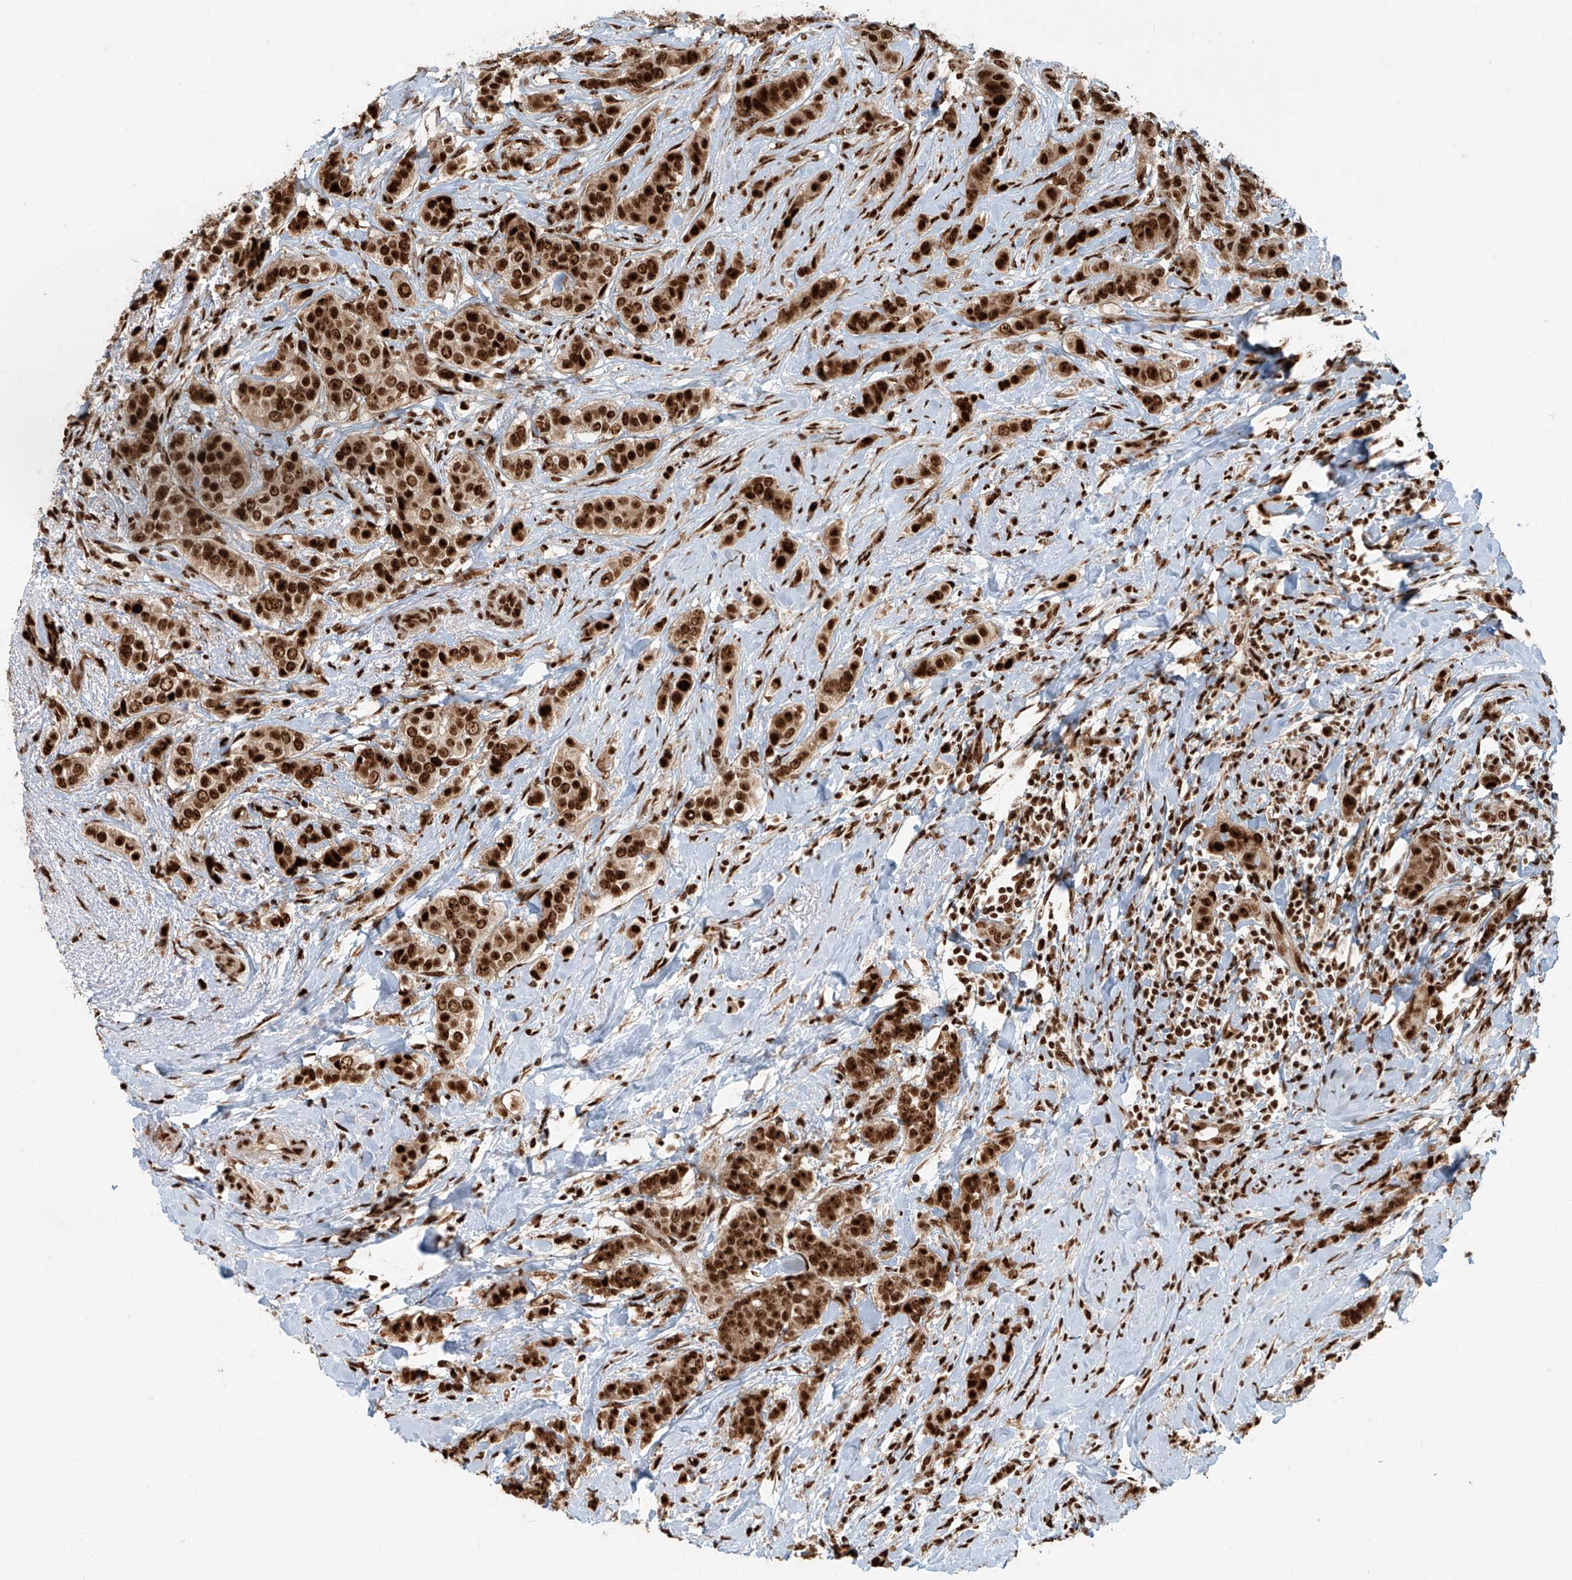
{"staining": {"intensity": "strong", "quantity": ">75%", "location": "nuclear"}, "tissue": "breast cancer", "cell_type": "Tumor cells", "image_type": "cancer", "snomed": [{"axis": "morphology", "description": "Lobular carcinoma"}, {"axis": "topography", "description": "Breast"}], "caption": "This photomicrograph shows immunohistochemistry staining of breast cancer, with high strong nuclear positivity in approximately >75% of tumor cells.", "gene": "FAM193B", "patient": {"sex": "female", "age": 51}}